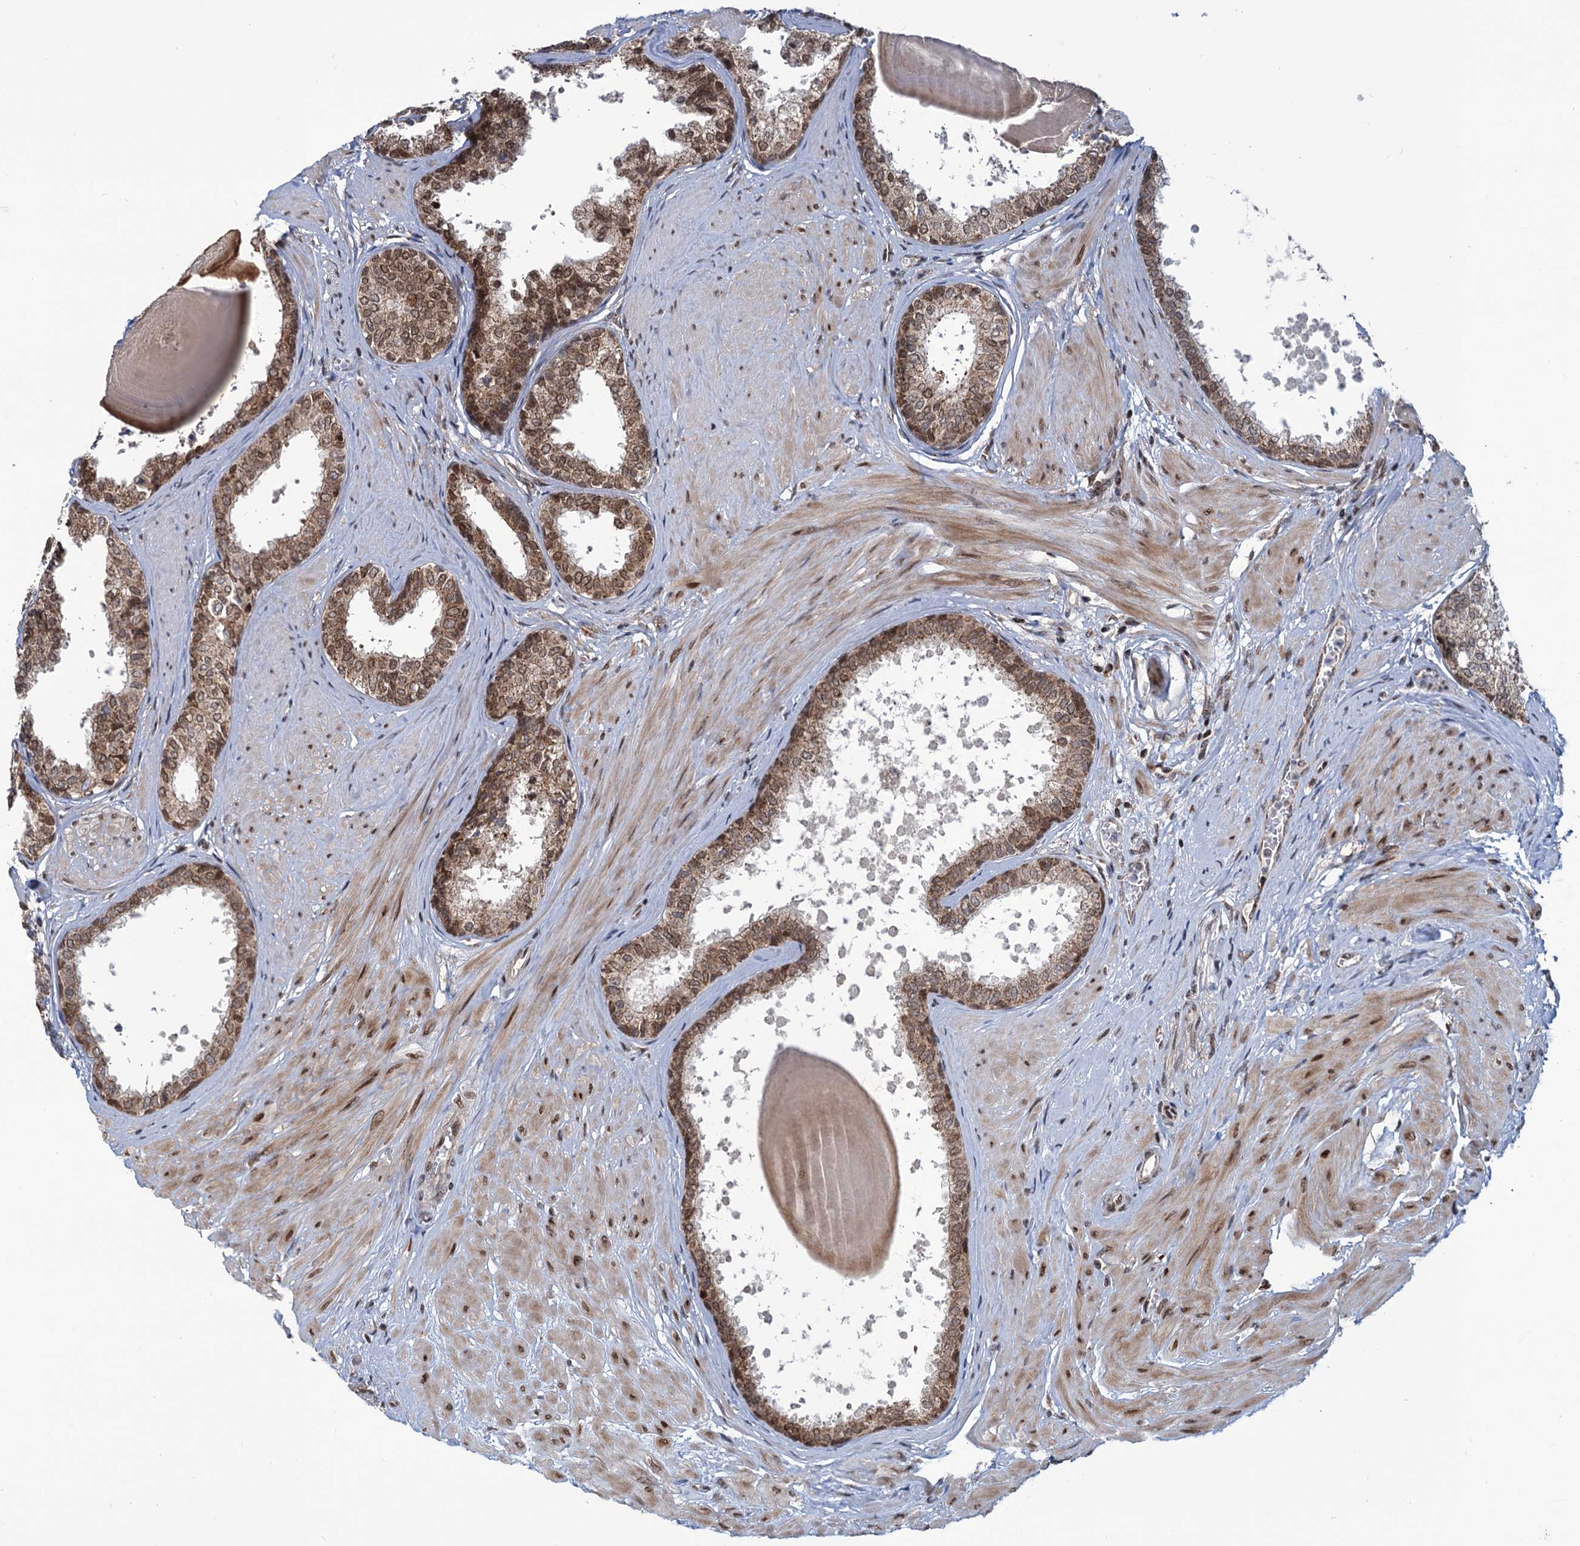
{"staining": {"intensity": "moderate", "quantity": ">75%", "location": "cytoplasmic/membranous,nuclear"}, "tissue": "prostate", "cell_type": "Glandular cells", "image_type": "normal", "snomed": [{"axis": "morphology", "description": "Normal tissue, NOS"}, {"axis": "topography", "description": "Prostate"}], "caption": "This histopathology image reveals normal prostate stained with IHC to label a protein in brown. The cytoplasmic/membranous,nuclear of glandular cells show moderate positivity for the protein. Nuclei are counter-stained blue.", "gene": "PHC3", "patient": {"sex": "male", "age": 48}}